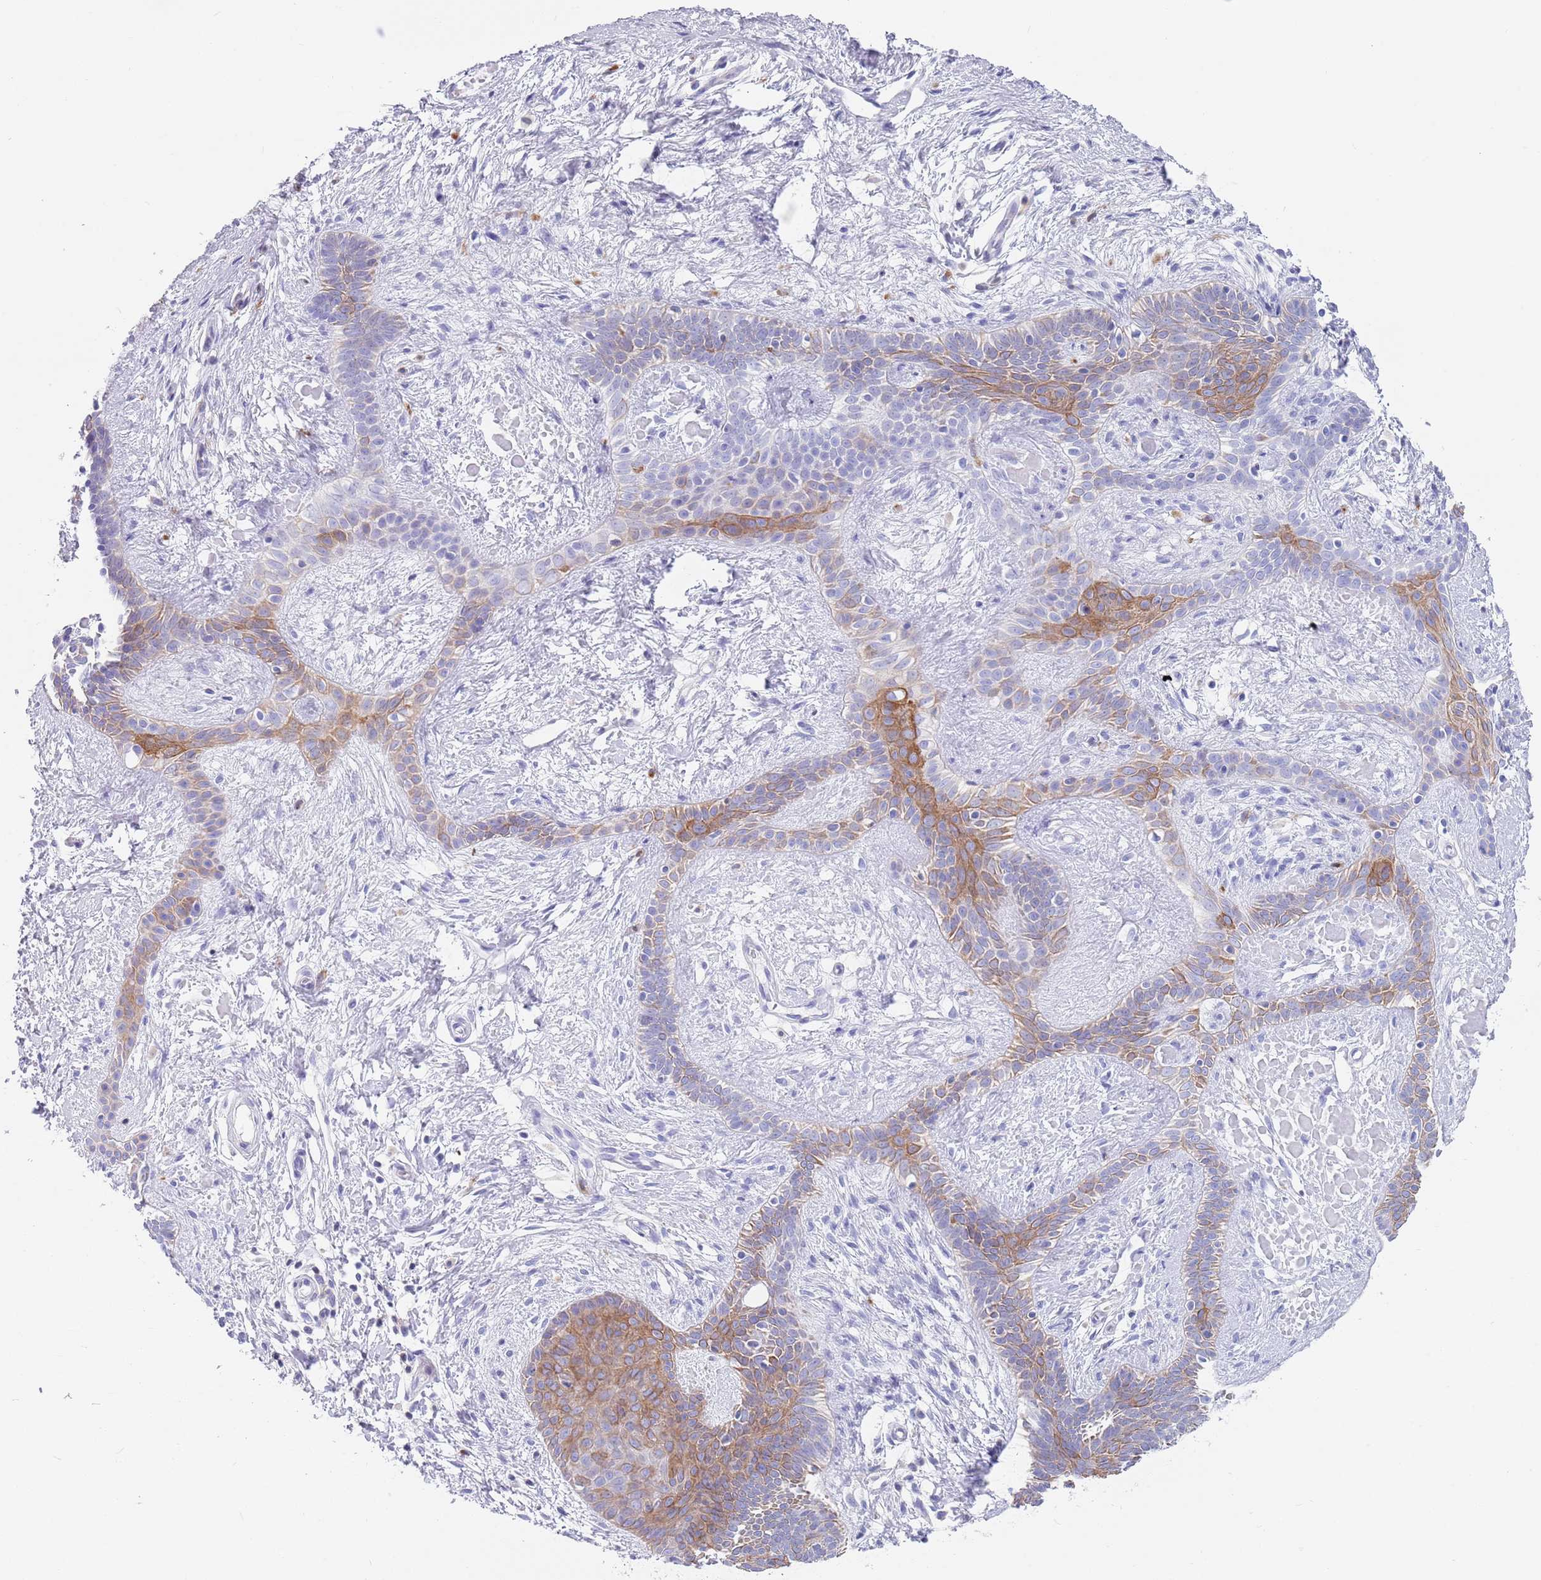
{"staining": {"intensity": "moderate", "quantity": "25%-75%", "location": "cytoplasmic/membranous"}, "tissue": "skin cancer", "cell_type": "Tumor cells", "image_type": "cancer", "snomed": [{"axis": "morphology", "description": "Basal cell carcinoma"}, {"axis": "topography", "description": "Skin"}], "caption": "This photomicrograph demonstrates skin basal cell carcinoma stained with immunohistochemistry (IHC) to label a protein in brown. The cytoplasmic/membranous of tumor cells show moderate positivity for the protein. Nuclei are counter-stained blue.", "gene": "CPXM2", "patient": {"sex": "male", "age": 78}}